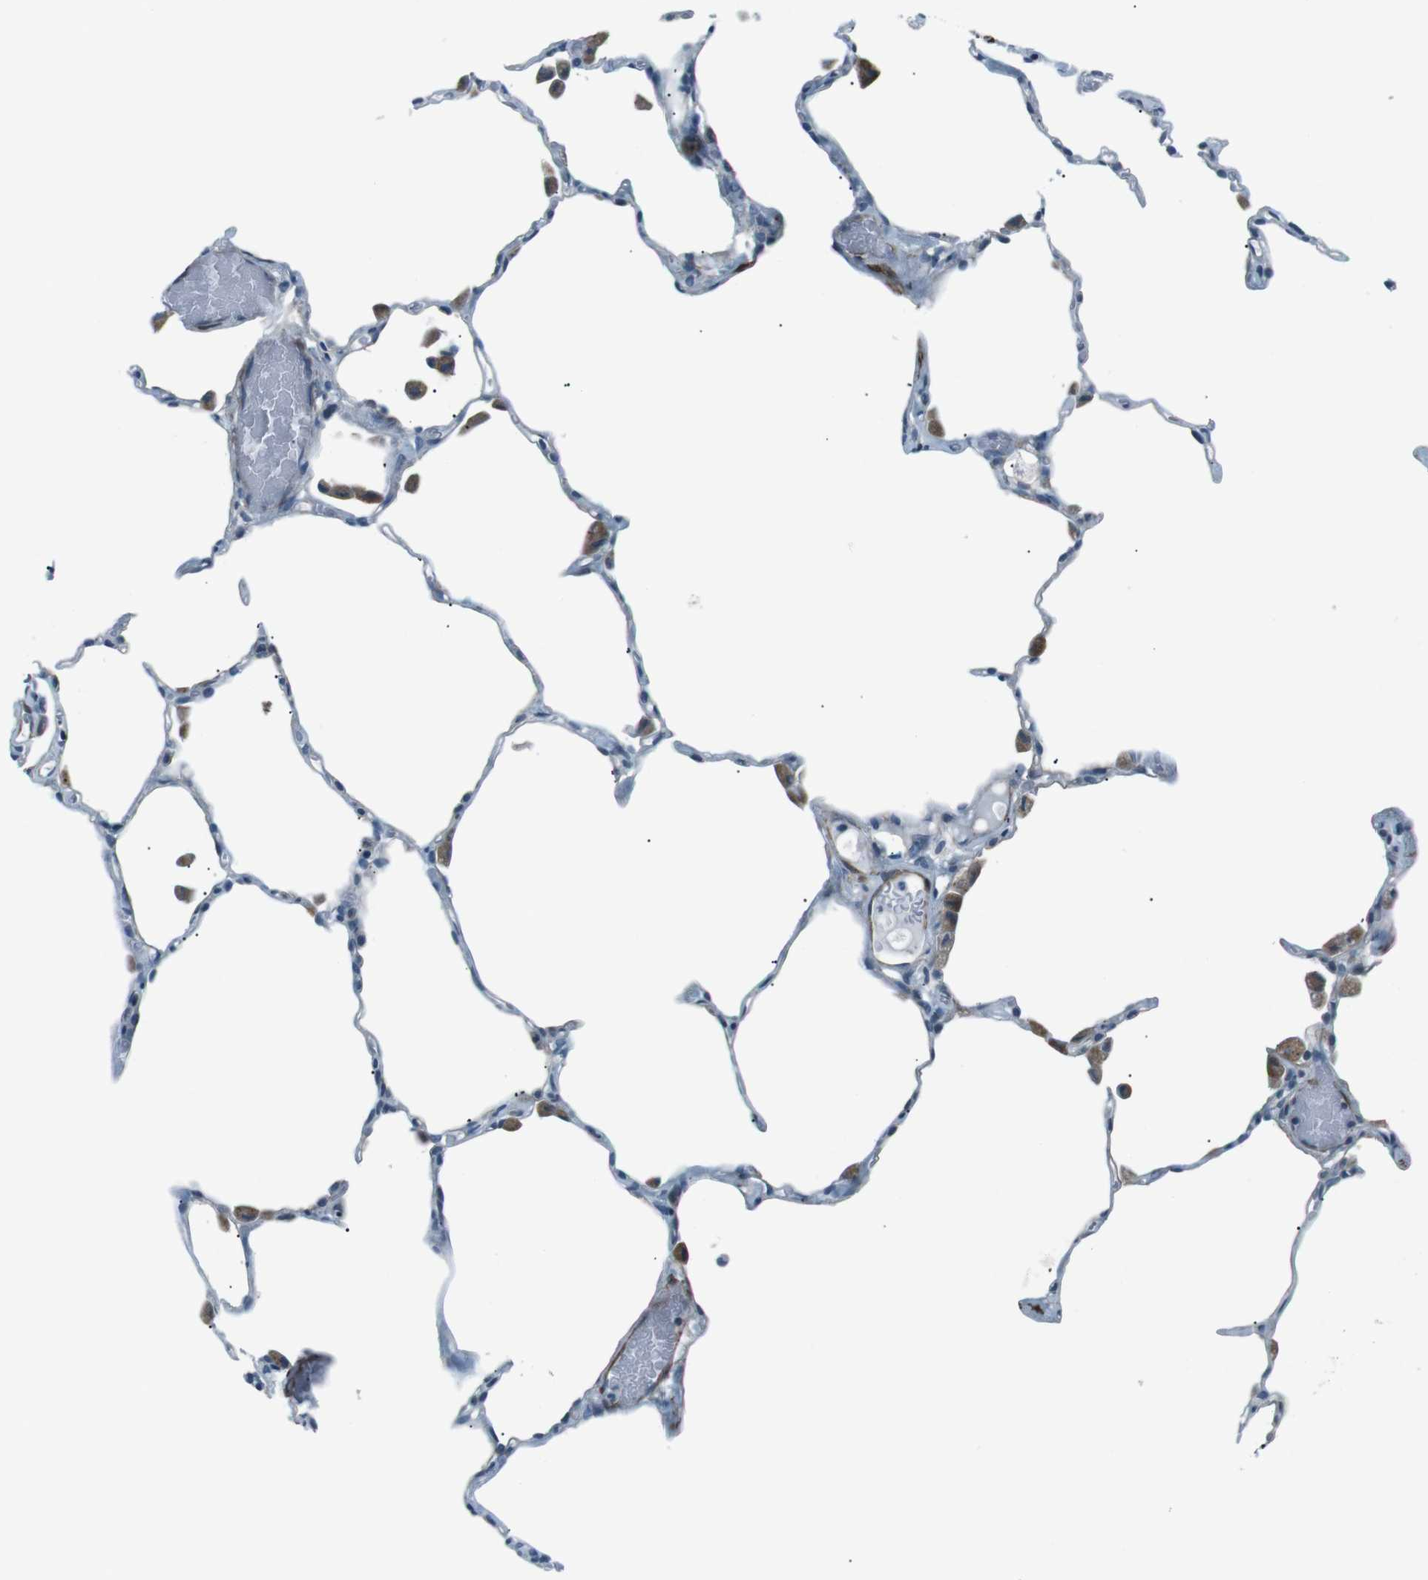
{"staining": {"intensity": "negative", "quantity": "none", "location": "none"}, "tissue": "lung", "cell_type": "Alveolar cells", "image_type": "normal", "snomed": [{"axis": "morphology", "description": "Normal tissue, NOS"}, {"axis": "topography", "description": "Lung"}], "caption": "High magnification brightfield microscopy of unremarkable lung stained with DAB (3,3'-diaminobenzidine) (brown) and counterstained with hematoxylin (blue): alveolar cells show no significant staining. (Brightfield microscopy of DAB (3,3'-diaminobenzidine) immunohistochemistry at high magnification).", "gene": "PDLIM5", "patient": {"sex": "female", "age": 49}}